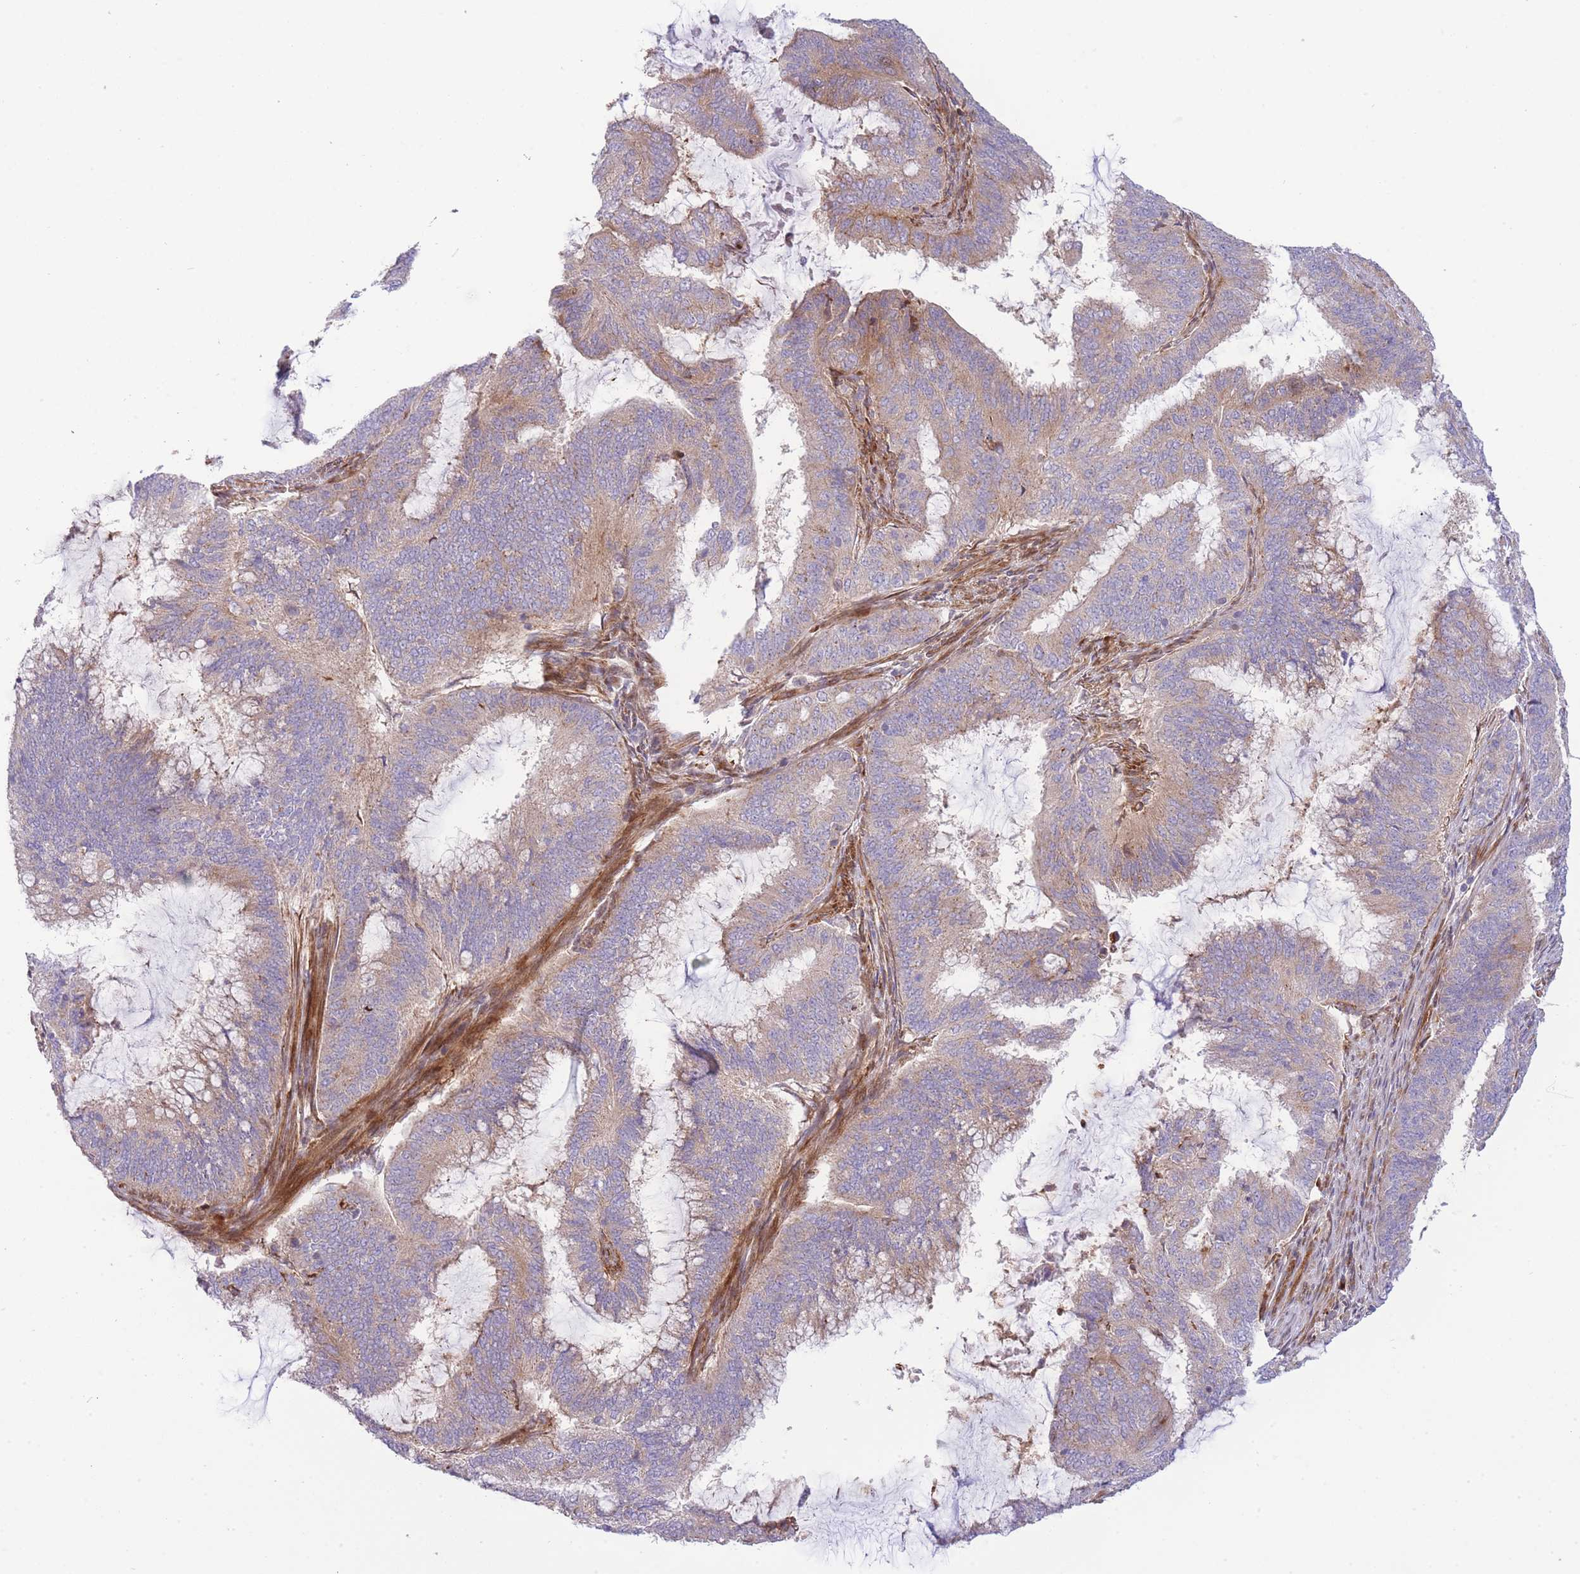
{"staining": {"intensity": "weak", "quantity": "25%-75%", "location": "cytoplasmic/membranous"}, "tissue": "endometrial cancer", "cell_type": "Tumor cells", "image_type": "cancer", "snomed": [{"axis": "morphology", "description": "Adenocarcinoma, NOS"}, {"axis": "topography", "description": "Endometrium"}], "caption": "This micrograph demonstrates IHC staining of human adenocarcinoma (endometrial), with low weak cytoplasmic/membranous expression in approximately 25%-75% of tumor cells.", "gene": "ATP5MC2", "patient": {"sex": "female", "age": 51}}